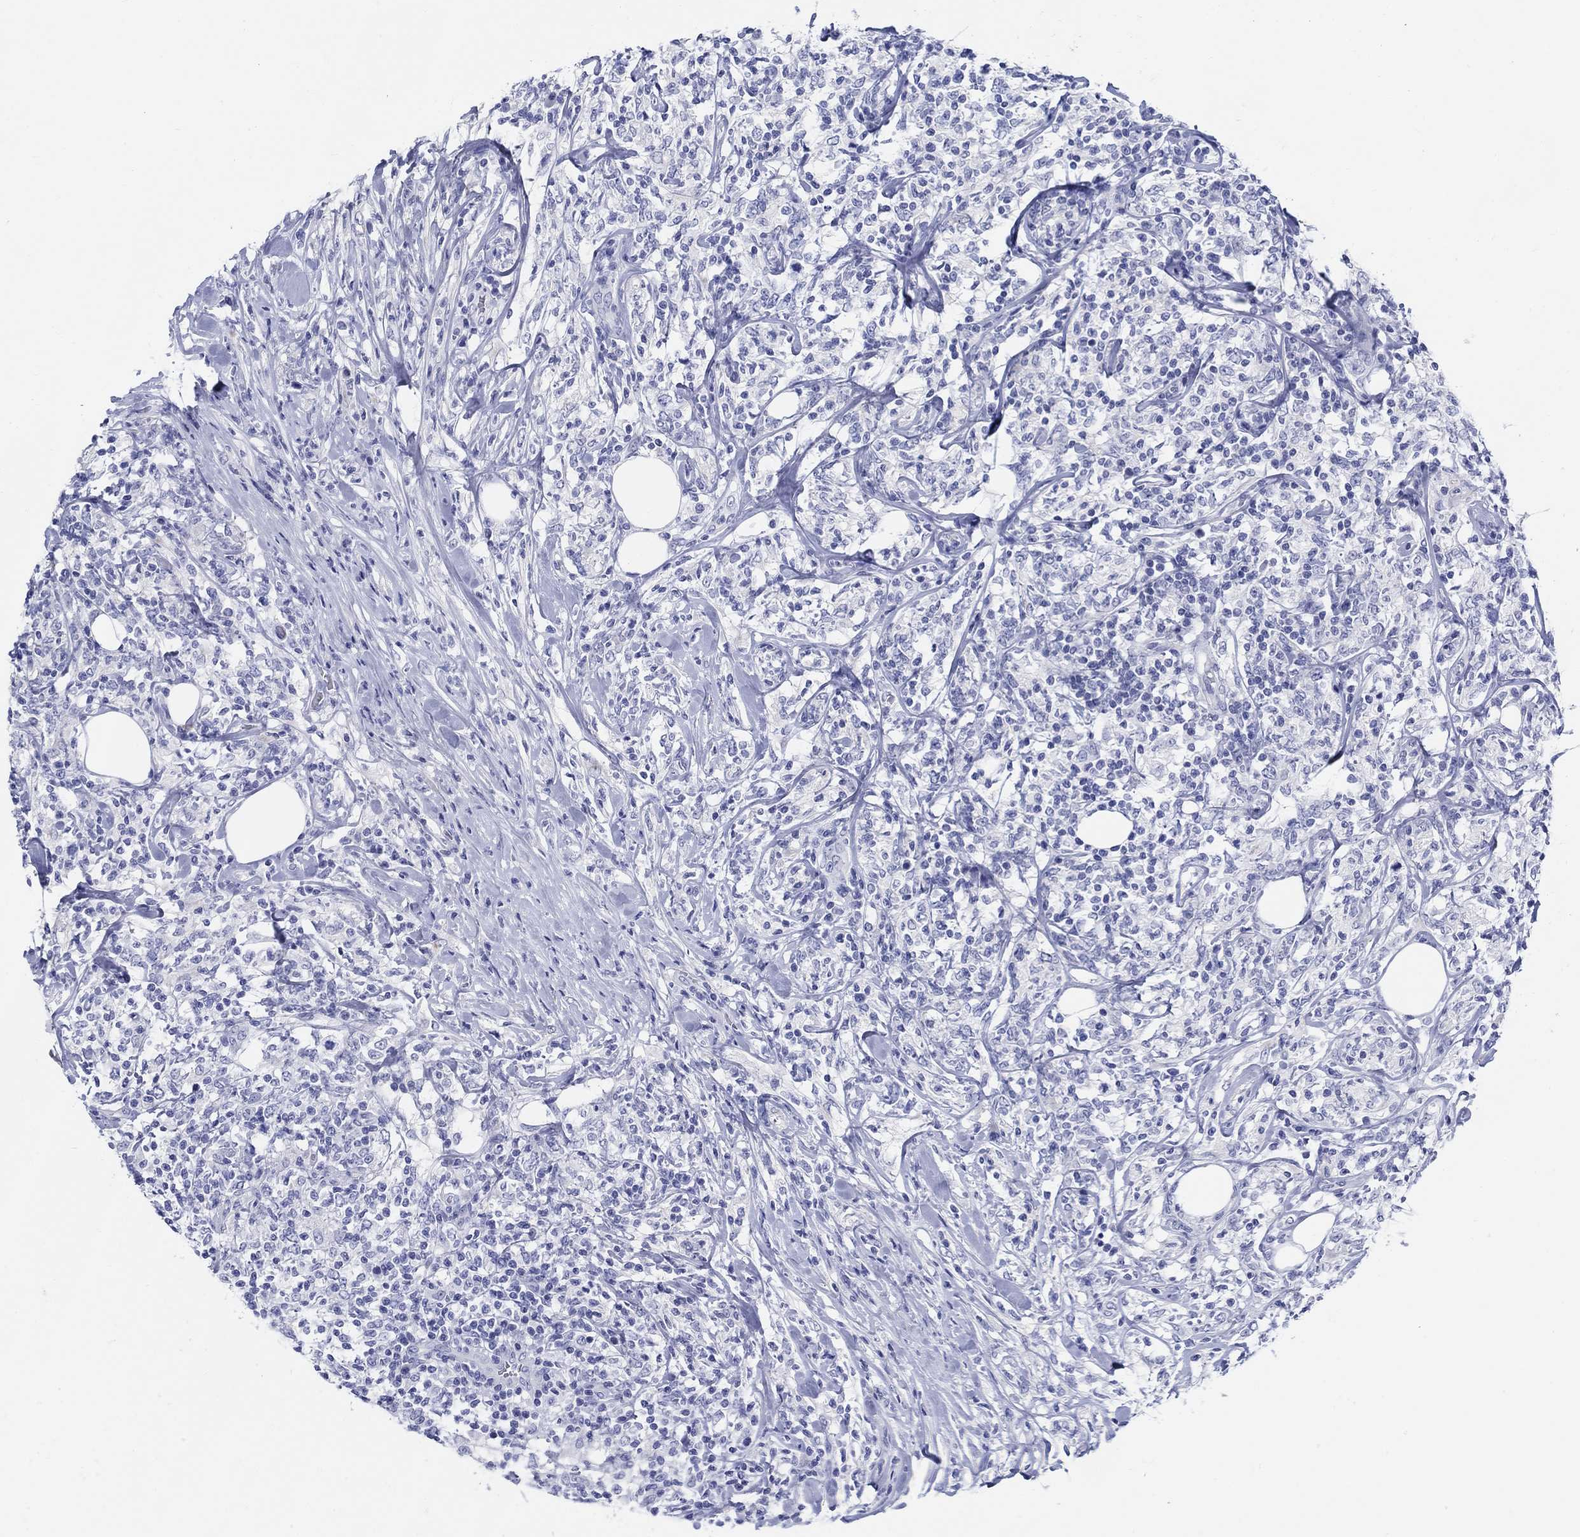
{"staining": {"intensity": "negative", "quantity": "none", "location": "none"}, "tissue": "lymphoma", "cell_type": "Tumor cells", "image_type": "cancer", "snomed": [{"axis": "morphology", "description": "Malignant lymphoma, non-Hodgkin's type, High grade"}, {"axis": "topography", "description": "Lymph node"}], "caption": "IHC of malignant lymphoma, non-Hodgkin's type (high-grade) reveals no staining in tumor cells. The staining is performed using DAB (3,3'-diaminobenzidine) brown chromogen with nuclei counter-stained in using hematoxylin.", "gene": "CRYGS", "patient": {"sex": "female", "age": 84}}